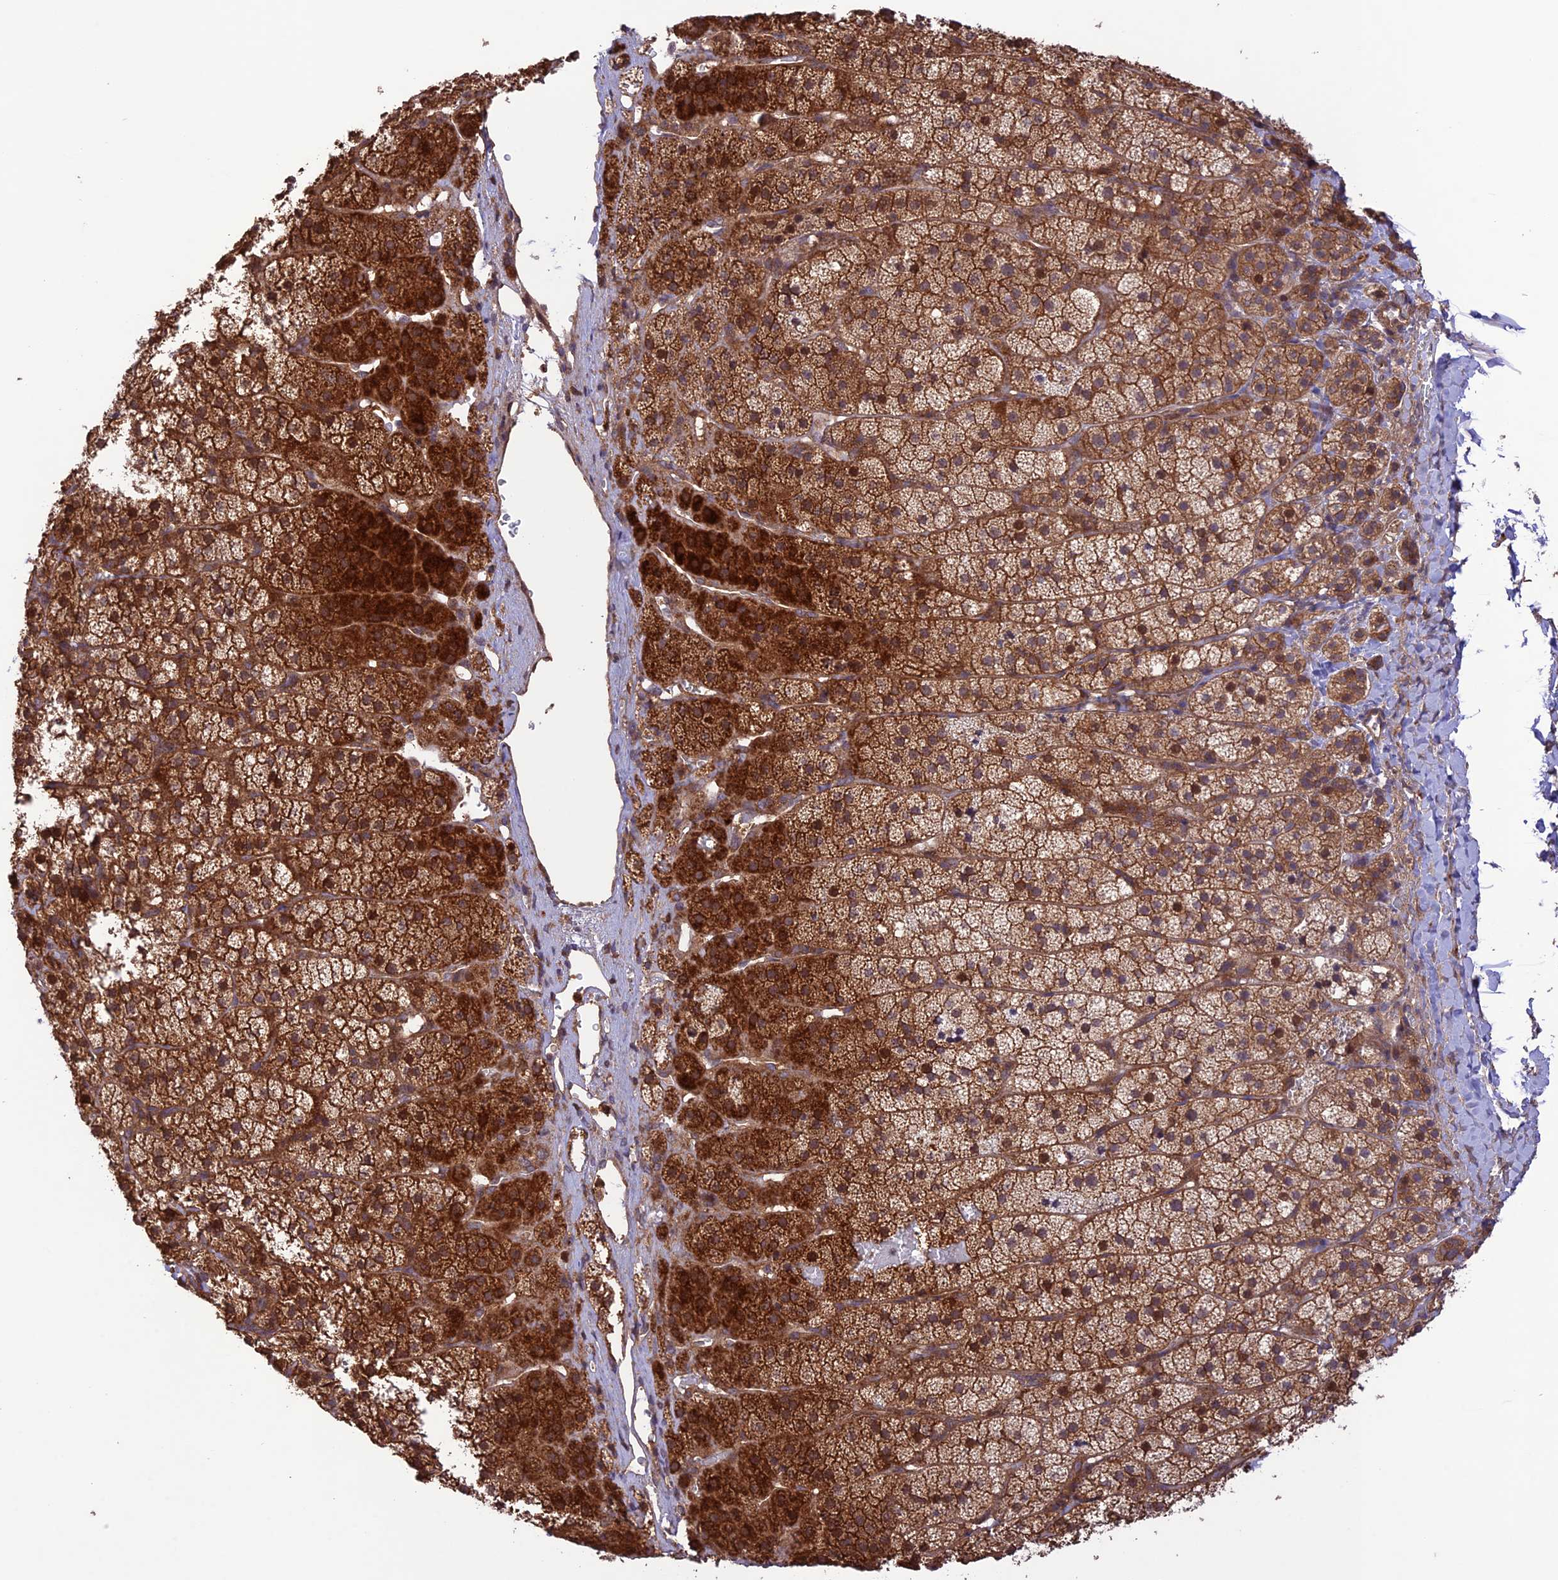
{"staining": {"intensity": "strong", "quantity": ">75%", "location": "cytoplasmic/membranous"}, "tissue": "adrenal gland", "cell_type": "Glandular cells", "image_type": "normal", "snomed": [{"axis": "morphology", "description": "Normal tissue, NOS"}, {"axis": "topography", "description": "Adrenal gland"}], "caption": "High-power microscopy captured an IHC histopathology image of normal adrenal gland, revealing strong cytoplasmic/membranous positivity in about >75% of glandular cells.", "gene": "FCHSD1", "patient": {"sex": "female", "age": 44}}